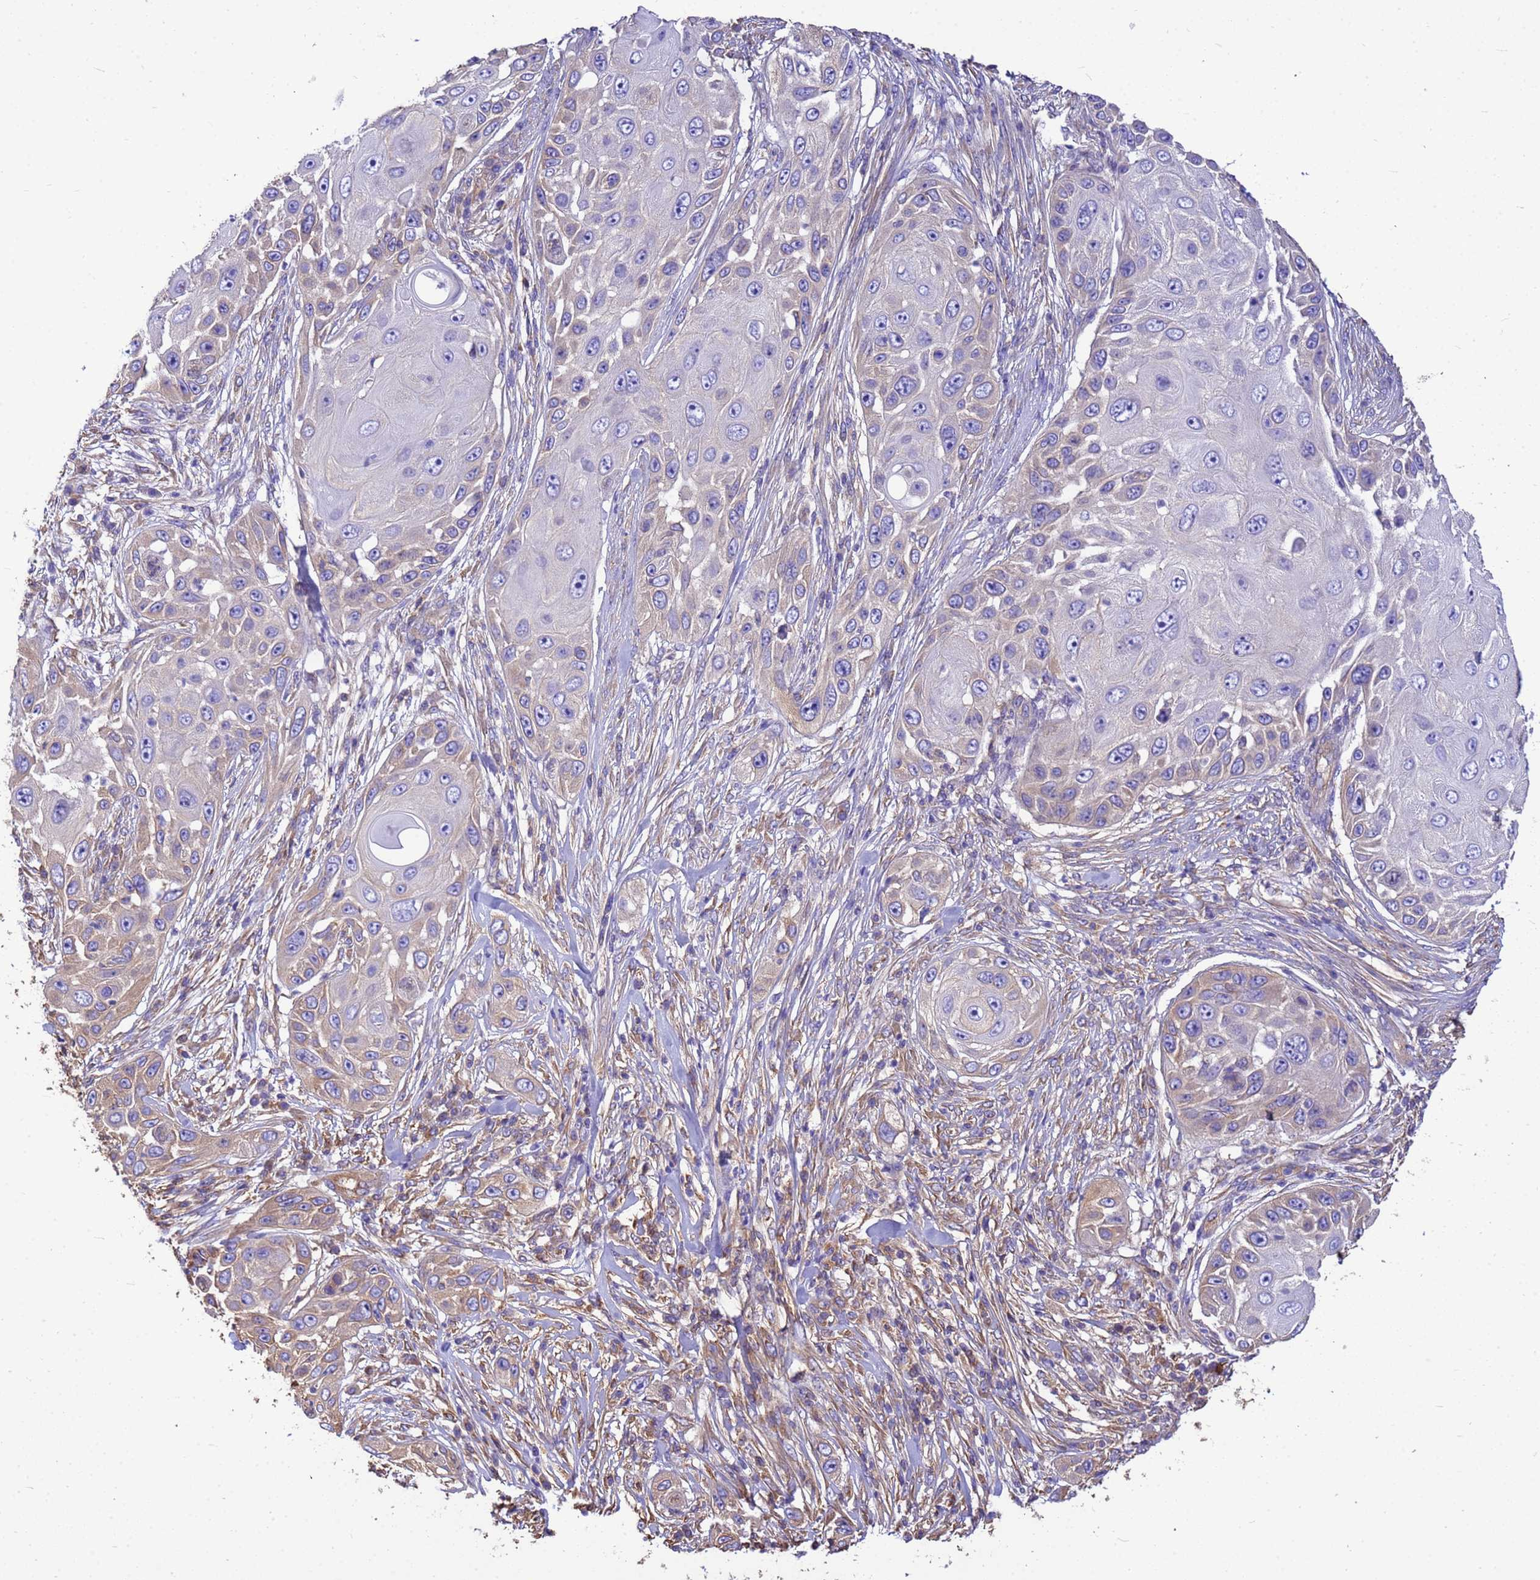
{"staining": {"intensity": "weak", "quantity": "25%-75%", "location": "cytoplasmic/membranous"}, "tissue": "skin cancer", "cell_type": "Tumor cells", "image_type": "cancer", "snomed": [{"axis": "morphology", "description": "Squamous cell carcinoma, NOS"}, {"axis": "topography", "description": "Skin"}], "caption": "This photomicrograph shows immunohistochemistry (IHC) staining of human squamous cell carcinoma (skin), with low weak cytoplasmic/membranous staining in about 25%-75% of tumor cells.", "gene": "TUBB1", "patient": {"sex": "female", "age": 44}}